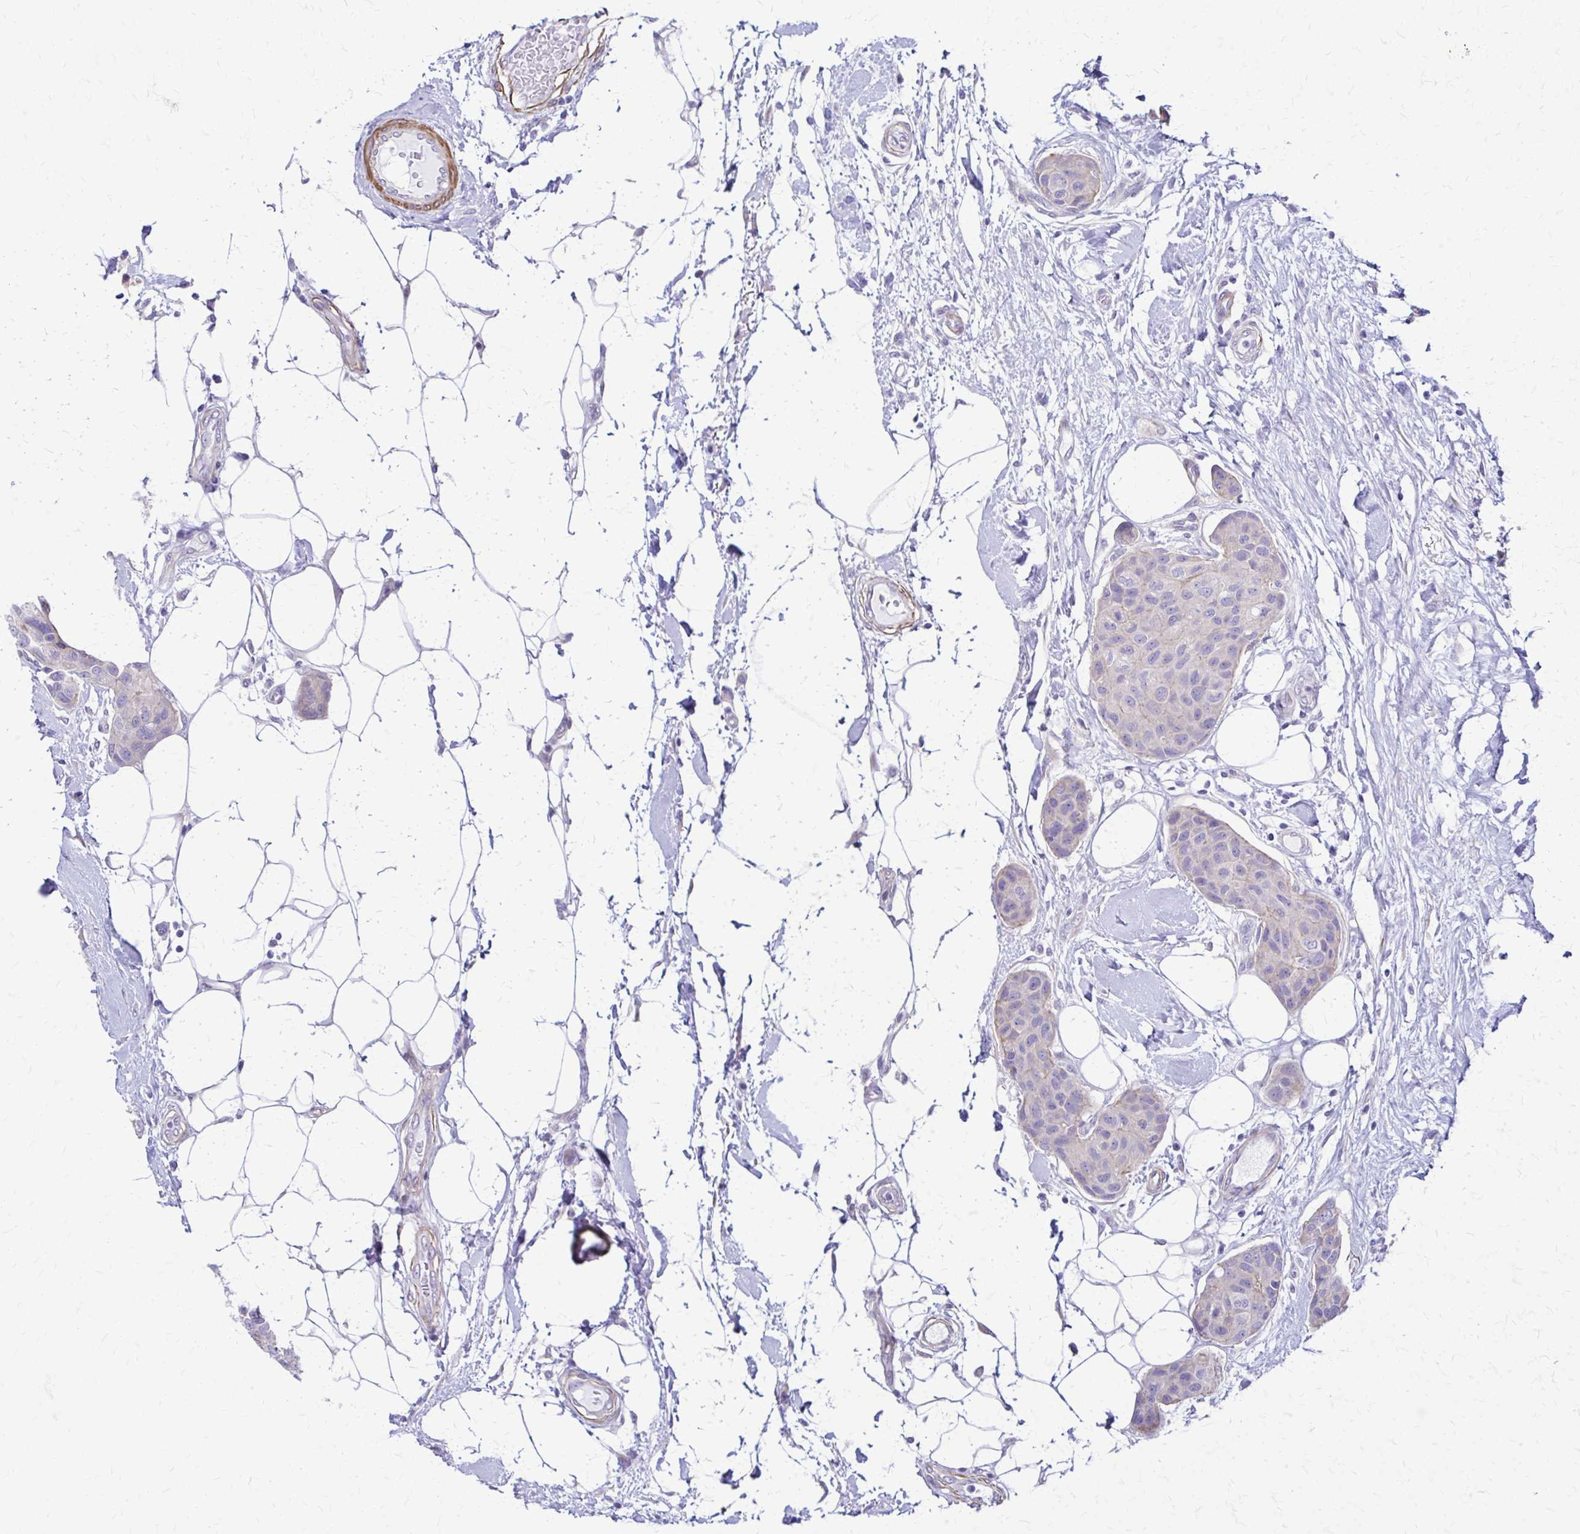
{"staining": {"intensity": "negative", "quantity": "none", "location": "none"}, "tissue": "breast cancer", "cell_type": "Tumor cells", "image_type": "cancer", "snomed": [{"axis": "morphology", "description": "Duct carcinoma"}, {"axis": "topography", "description": "Breast"}, {"axis": "topography", "description": "Lymph node"}], "caption": "This is an immunohistochemistry micrograph of human breast infiltrating ductal carcinoma. There is no staining in tumor cells.", "gene": "DSP", "patient": {"sex": "female", "age": 80}}